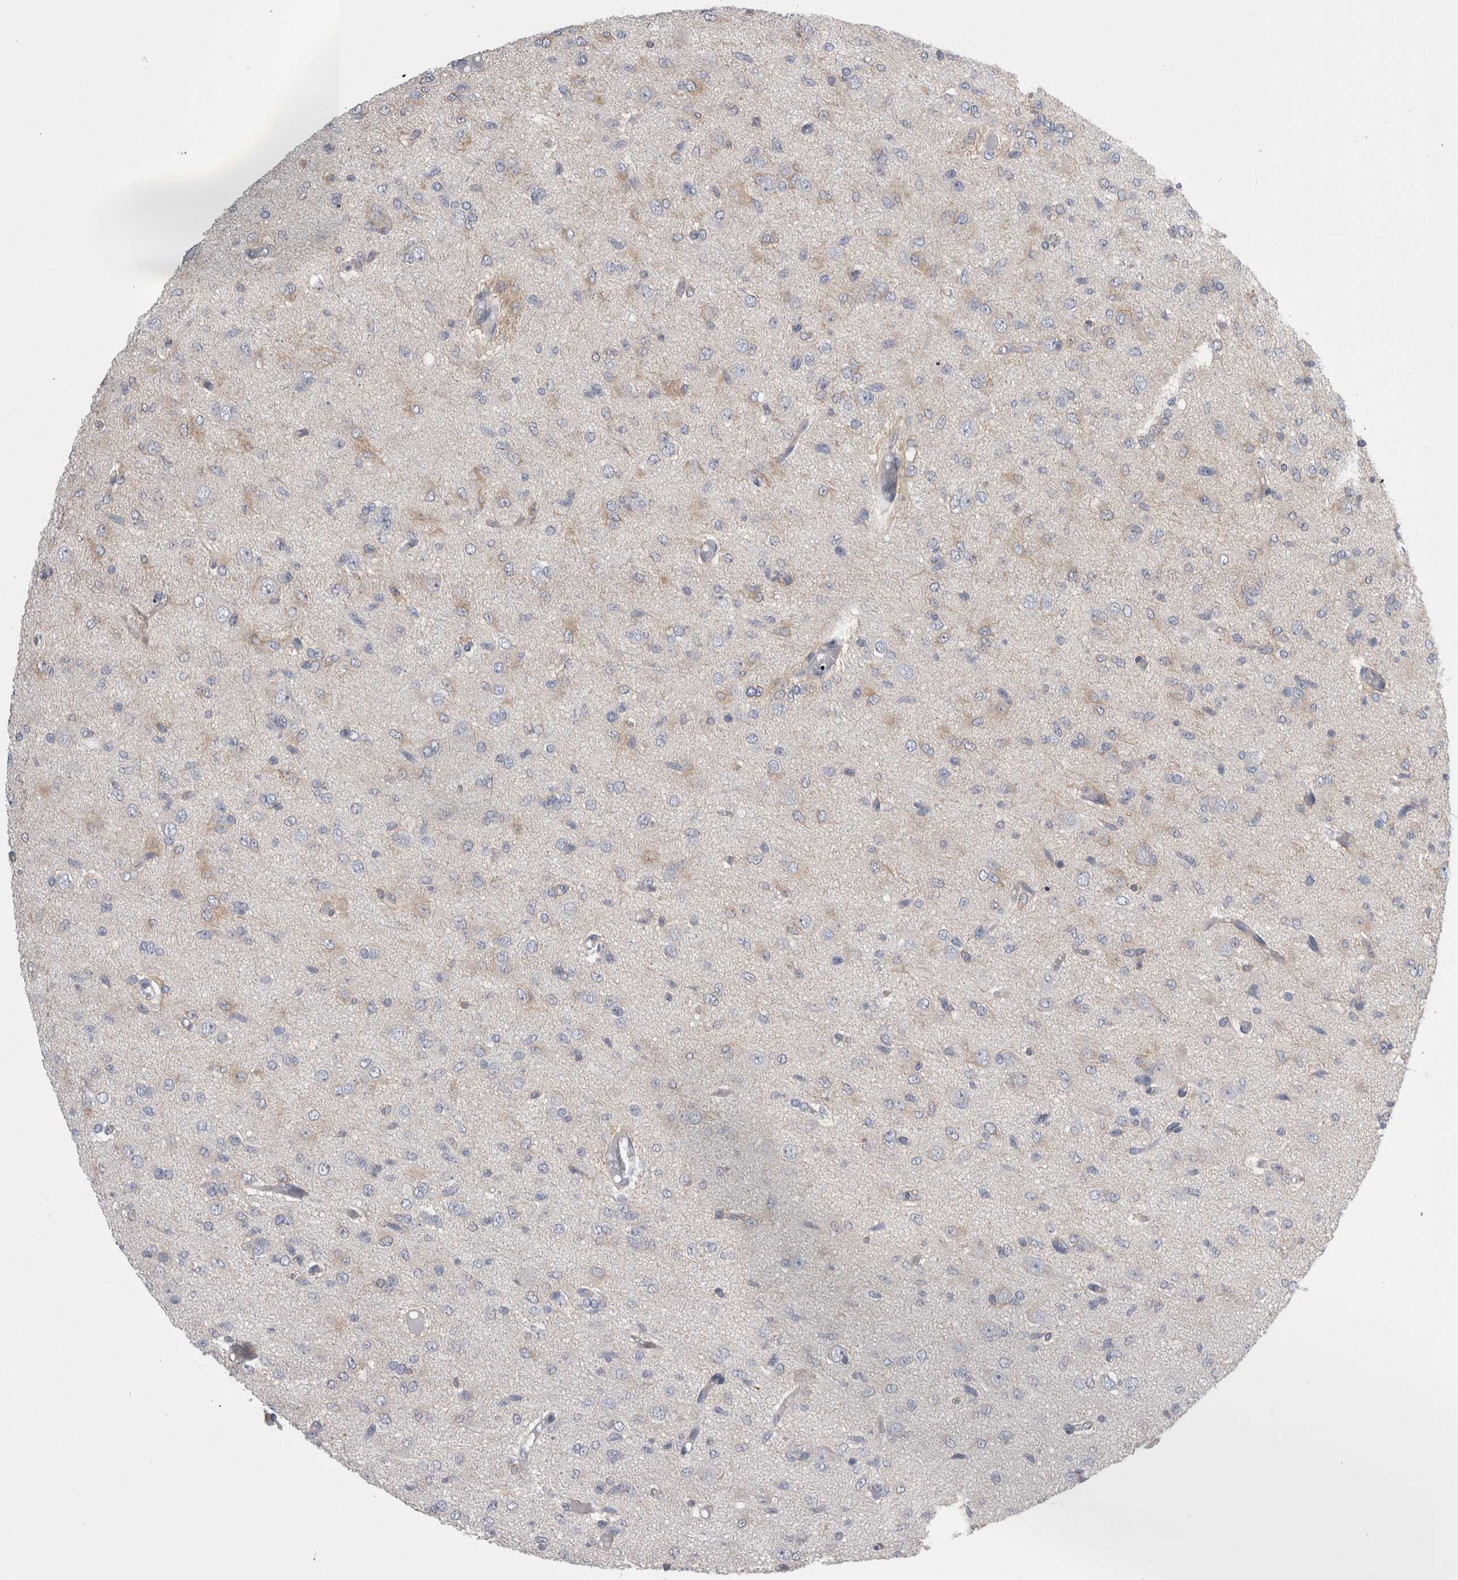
{"staining": {"intensity": "weak", "quantity": "<25%", "location": "cytoplasmic/membranous"}, "tissue": "glioma", "cell_type": "Tumor cells", "image_type": "cancer", "snomed": [{"axis": "morphology", "description": "Glioma, malignant, High grade"}, {"axis": "topography", "description": "Brain"}], "caption": "A high-resolution histopathology image shows IHC staining of malignant glioma (high-grade), which demonstrates no significant staining in tumor cells. Brightfield microscopy of immunohistochemistry stained with DAB (brown) and hematoxylin (blue), captured at high magnification.", "gene": "DCTN6", "patient": {"sex": "female", "age": 59}}